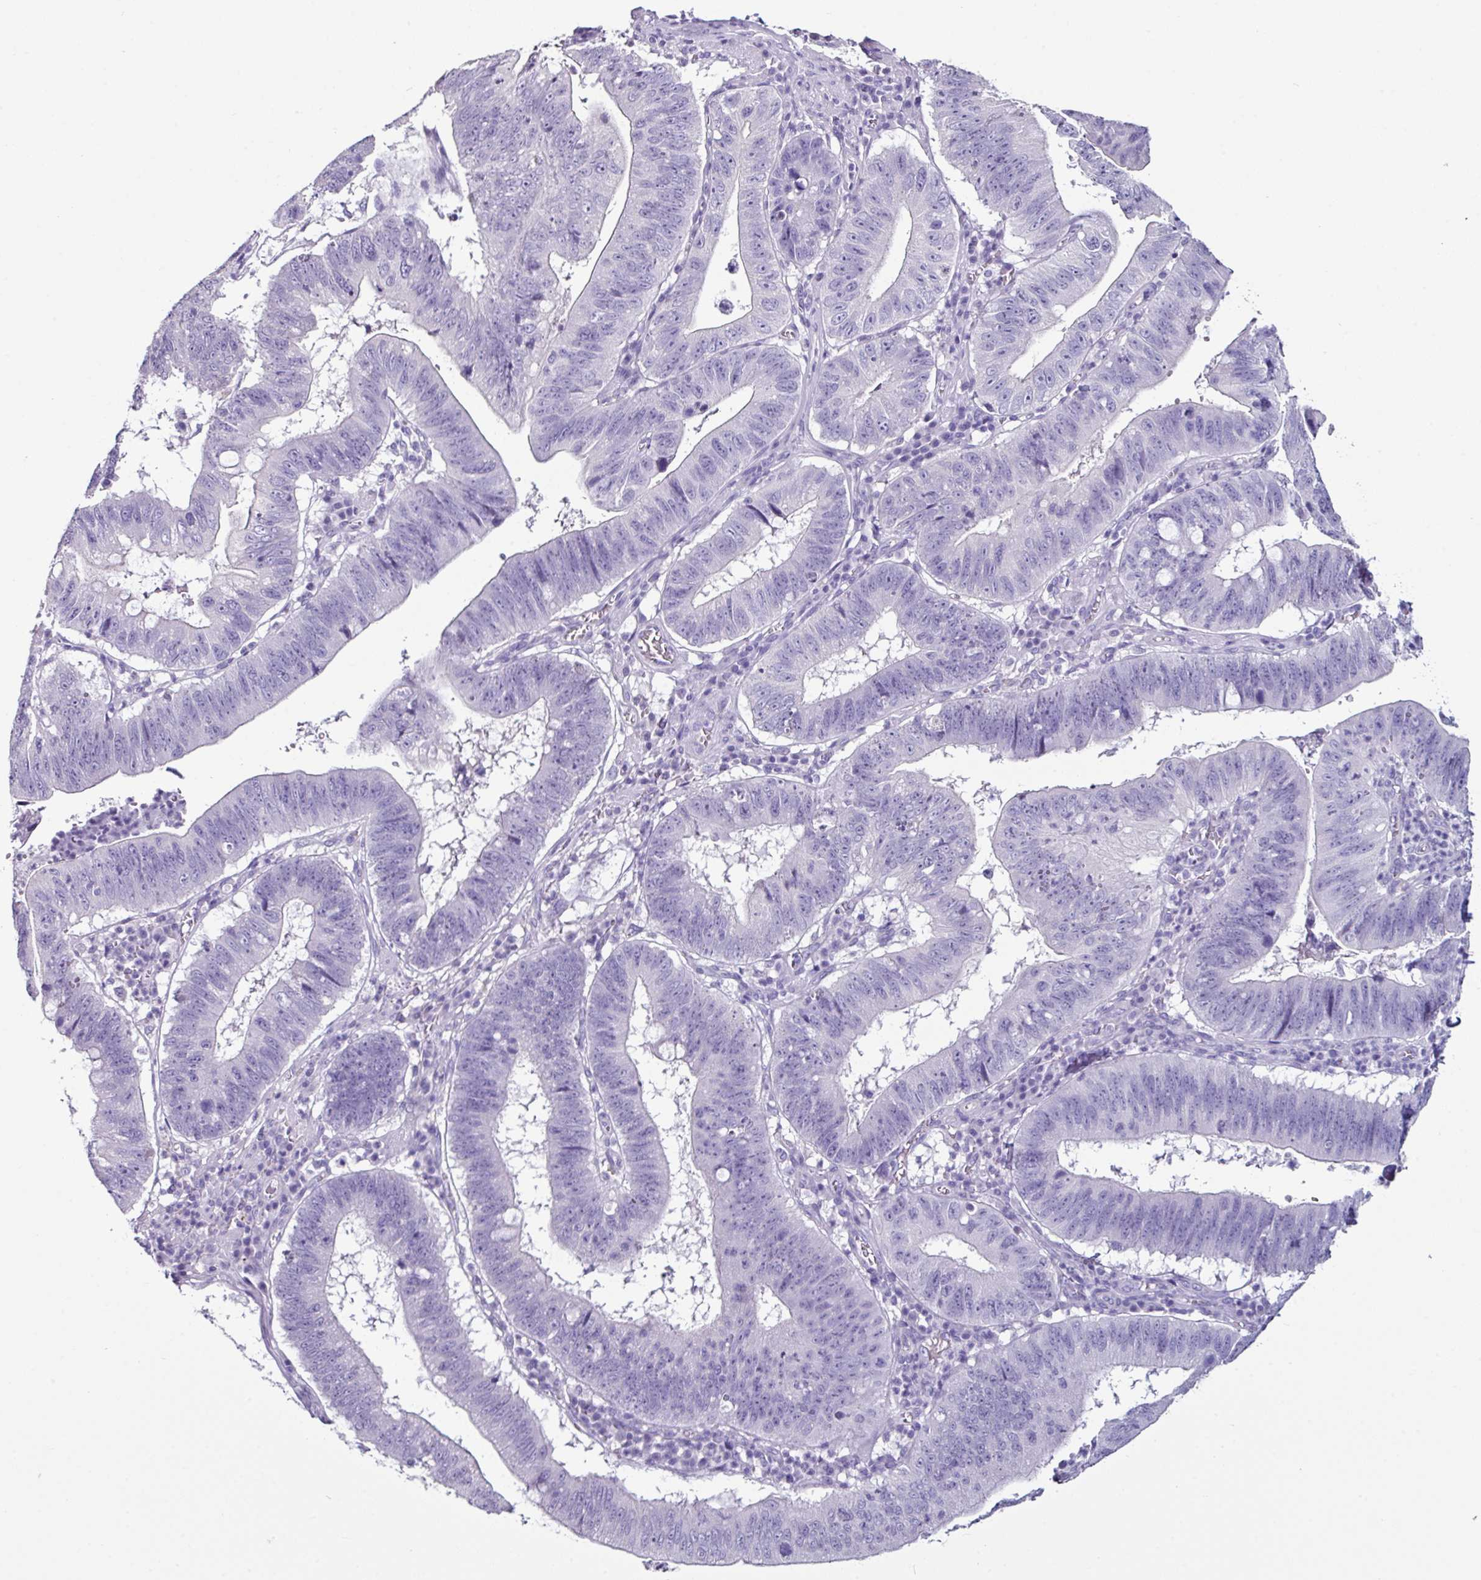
{"staining": {"intensity": "negative", "quantity": "none", "location": "none"}, "tissue": "stomach cancer", "cell_type": "Tumor cells", "image_type": "cancer", "snomed": [{"axis": "morphology", "description": "Adenocarcinoma, NOS"}, {"axis": "topography", "description": "Stomach"}], "caption": "IHC of stomach cancer displays no expression in tumor cells.", "gene": "GLP2R", "patient": {"sex": "male", "age": 59}}